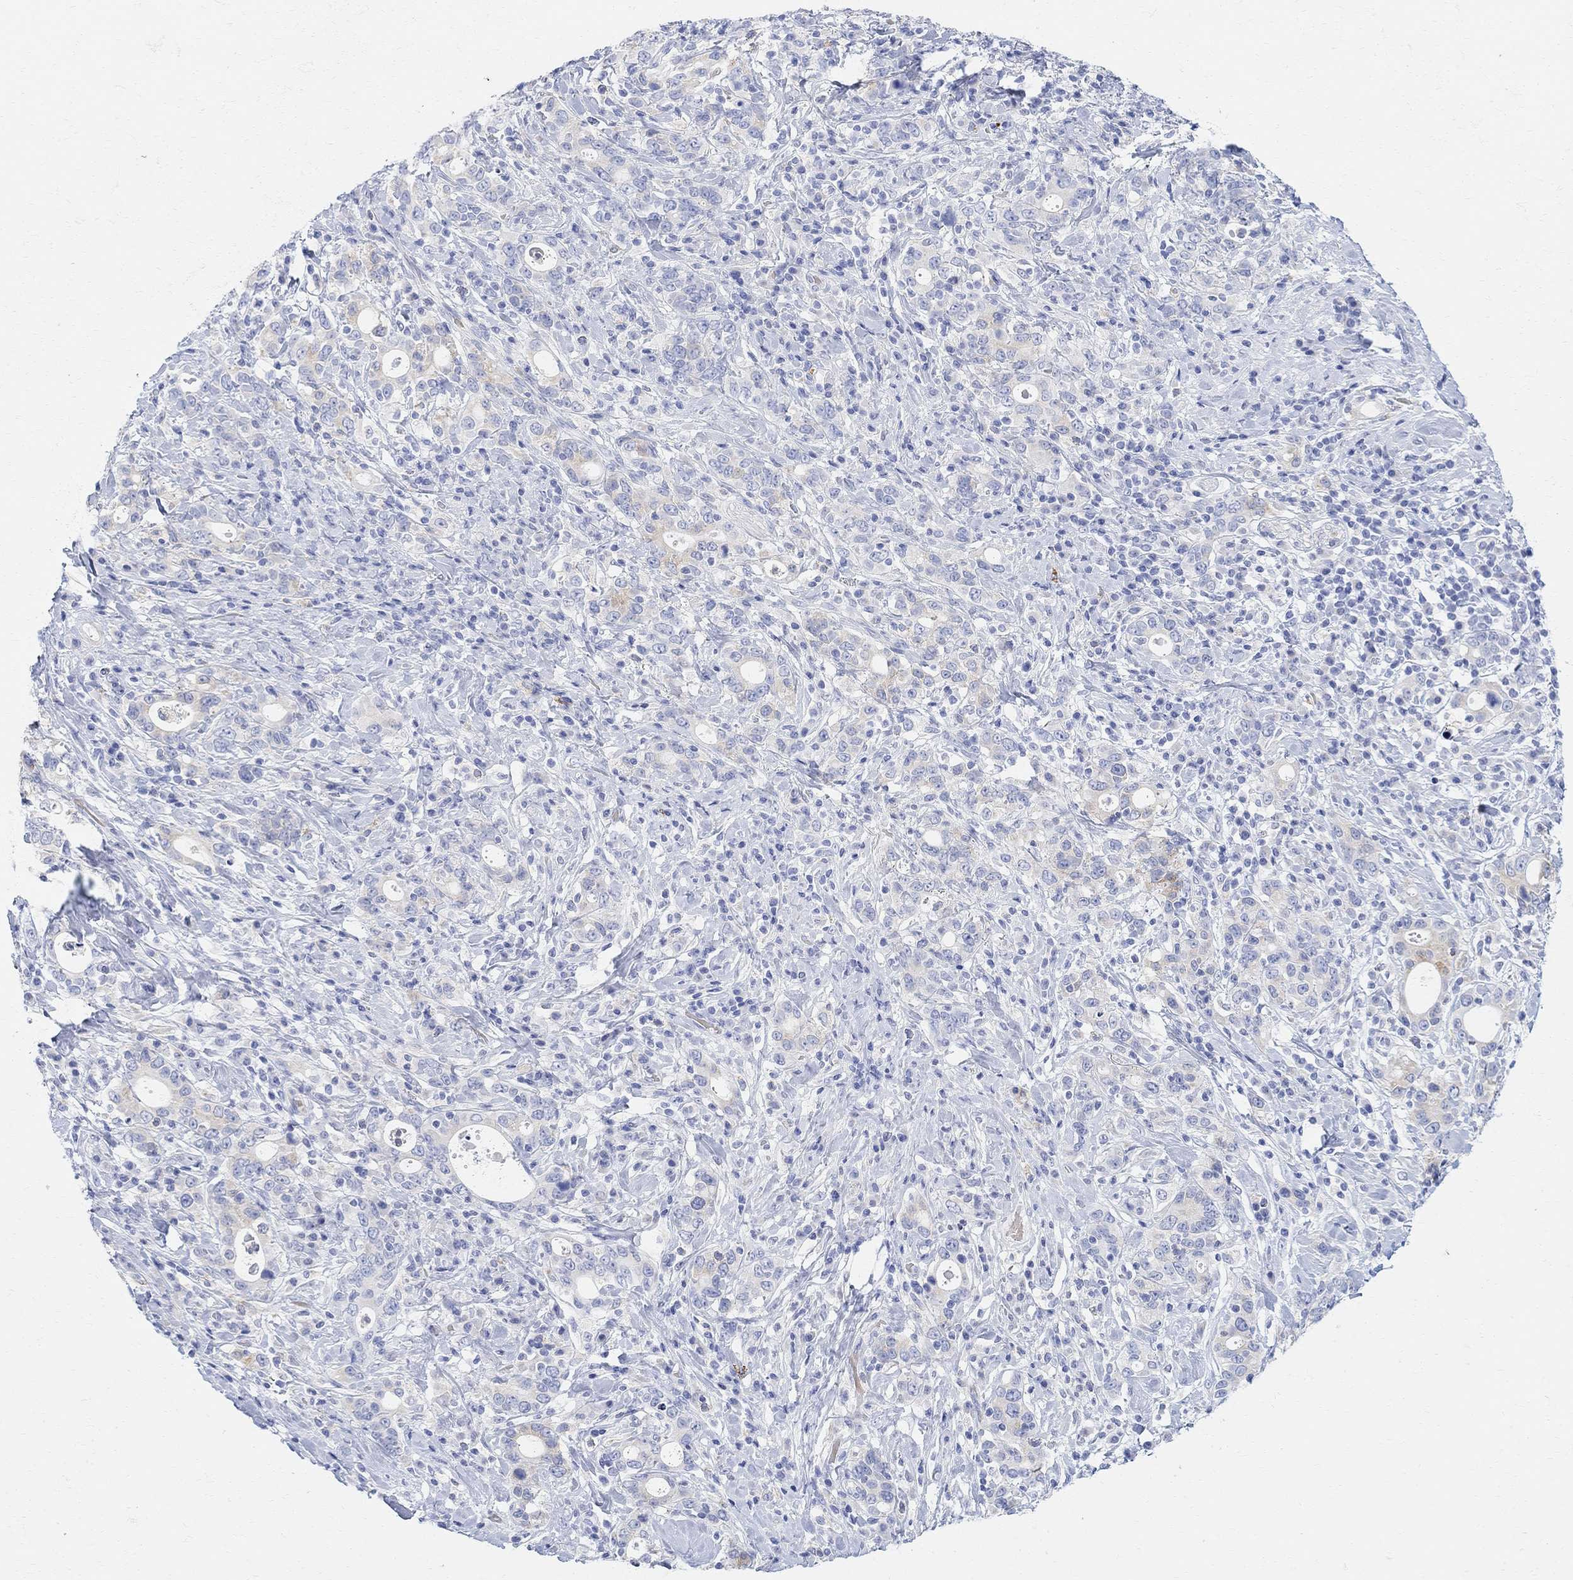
{"staining": {"intensity": "negative", "quantity": "none", "location": "none"}, "tissue": "stomach cancer", "cell_type": "Tumor cells", "image_type": "cancer", "snomed": [{"axis": "morphology", "description": "Adenocarcinoma, NOS"}, {"axis": "topography", "description": "Stomach"}], "caption": "The photomicrograph demonstrates no staining of tumor cells in adenocarcinoma (stomach).", "gene": "RETNLB", "patient": {"sex": "male", "age": 79}}